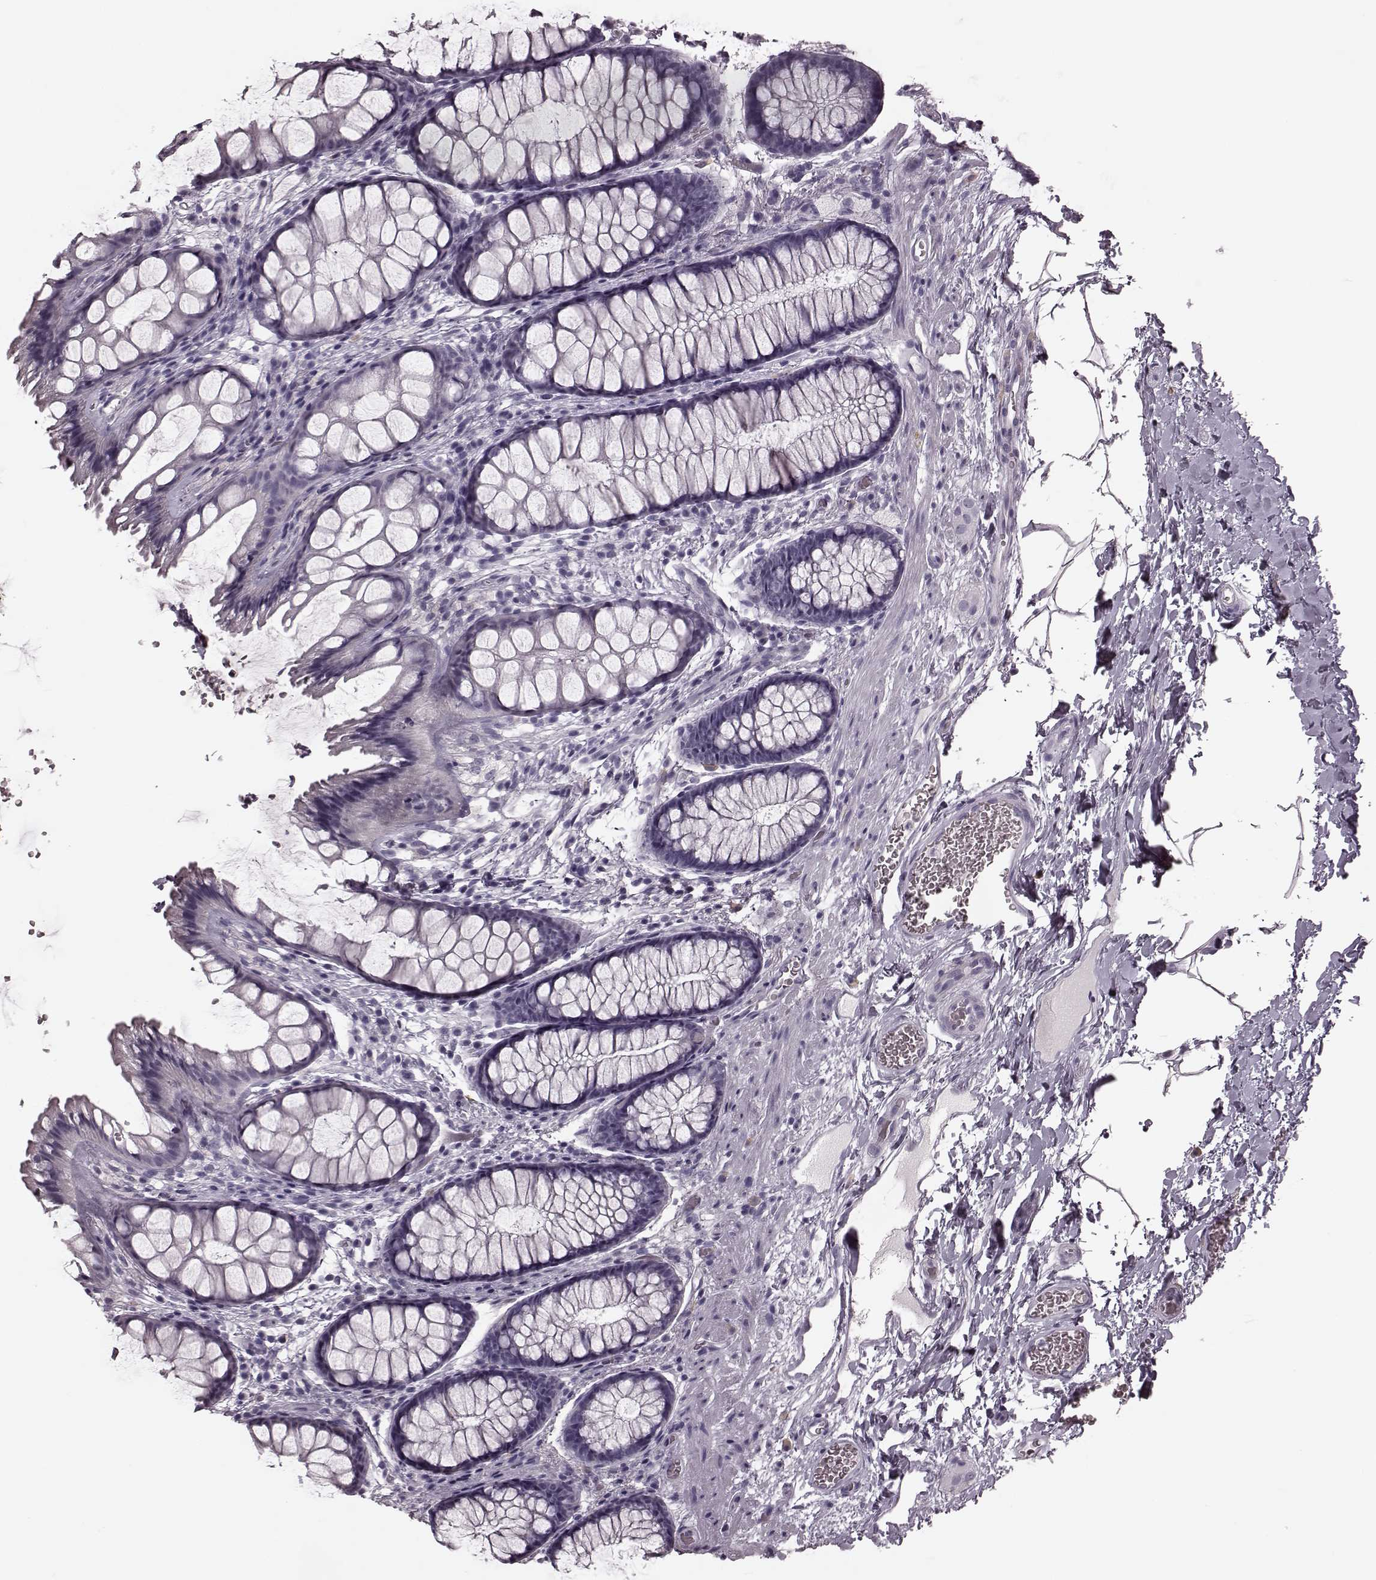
{"staining": {"intensity": "negative", "quantity": "none", "location": "none"}, "tissue": "rectum", "cell_type": "Glandular cells", "image_type": "normal", "snomed": [{"axis": "morphology", "description": "Normal tissue, NOS"}, {"axis": "topography", "description": "Rectum"}], "caption": "DAB immunohistochemical staining of normal rectum reveals no significant expression in glandular cells. Nuclei are stained in blue.", "gene": "TRPM1", "patient": {"sex": "female", "age": 62}}